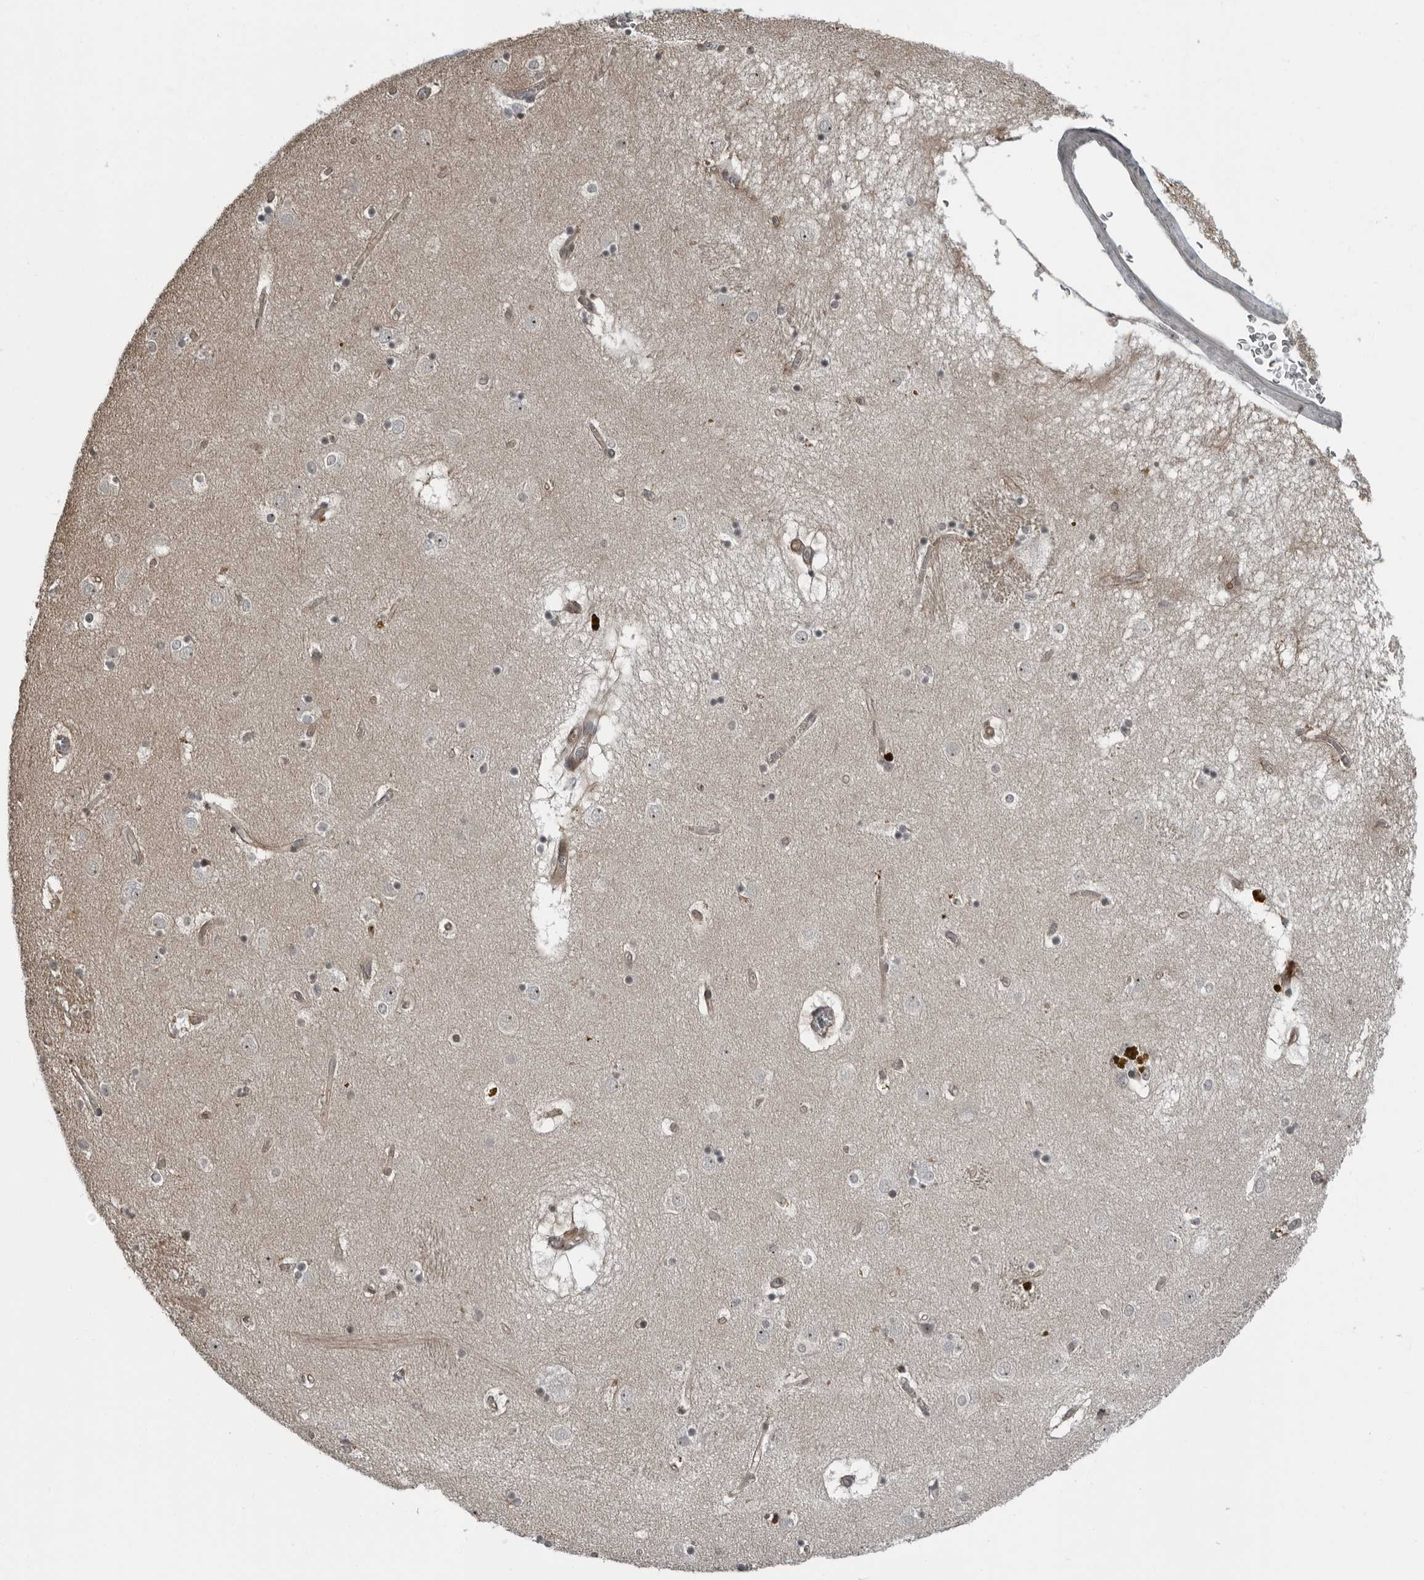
{"staining": {"intensity": "negative", "quantity": "none", "location": "none"}, "tissue": "caudate", "cell_type": "Glial cells", "image_type": "normal", "snomed": [{"axis": "morphology", "description": "Normal tissue, NOS"}, {"axis": "topography", "description": "Lateral ventricle wall"}], "caption": "Immunohistochemistry (IHC) image of unremarkable caudate: caudate stained with DAB demonstrates no significant protein expression in glial cells.", "gene": "FAM102B", "patient": {"sex": "male", "age": 70}}